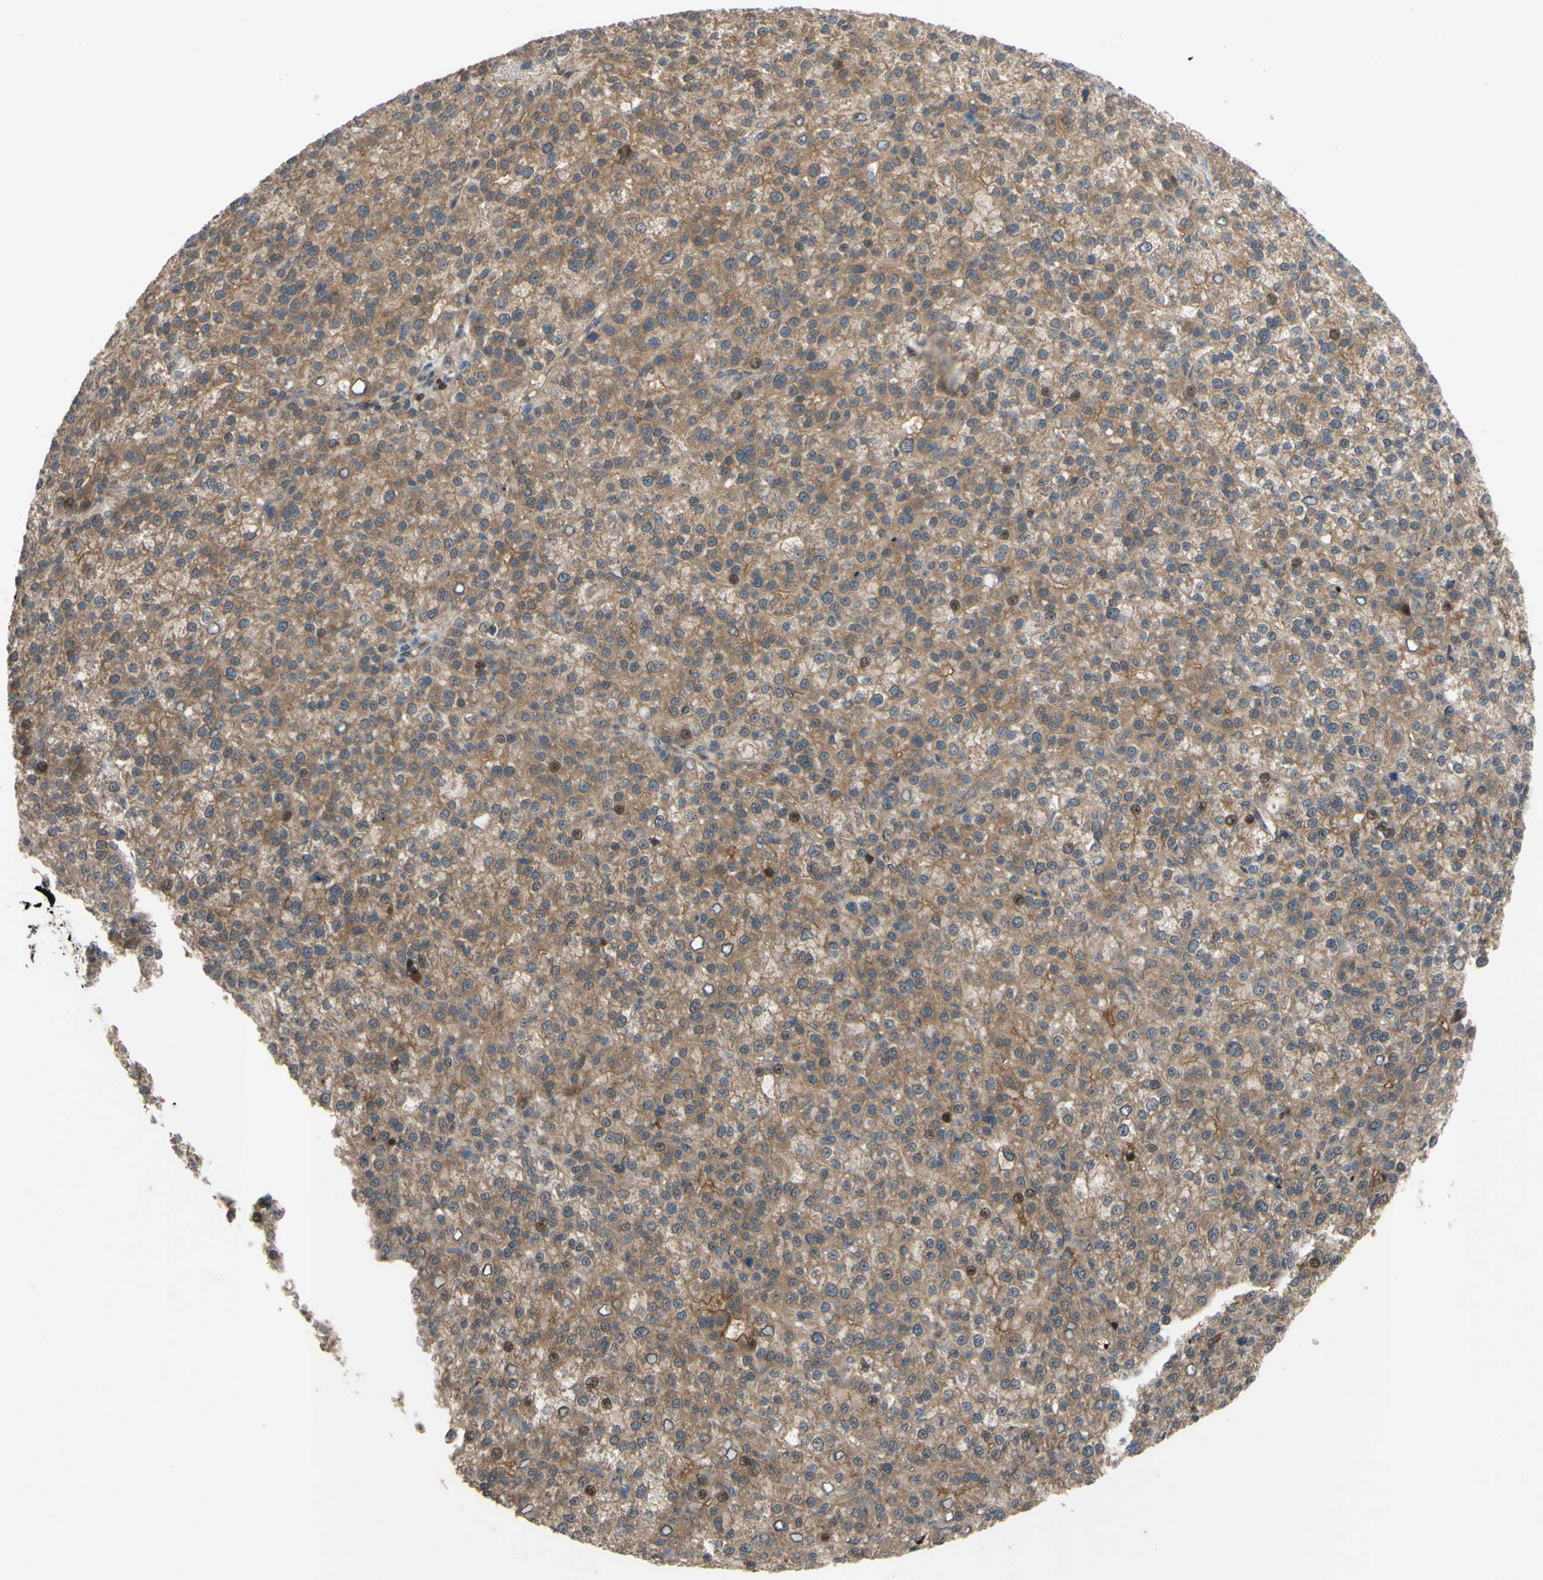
{"staining": {"intensity": "moderate", "quantity": ">75%", "location": "cytoplasmic/membranous"}, "tissue": "liver cancer", "cell_type": "Tumor cells", "image_type": "cancer", "snomed": [{"axis": "morphology", "description": "Carcinoma, Hepatocellular, NOS"}, {"axis": "topography", "description": "Liver"}], "caption": "The immunohistochemical stain highlights moderate cytoplasmic/membranous staining in tumor cells of hepatocellular carcinoma (liver) tissue. (DAB IHC, brown staining for protein, blue staining for nuclei).", "gene": "SHROOM4", "patient": {"sex": "female", "age": 58}}